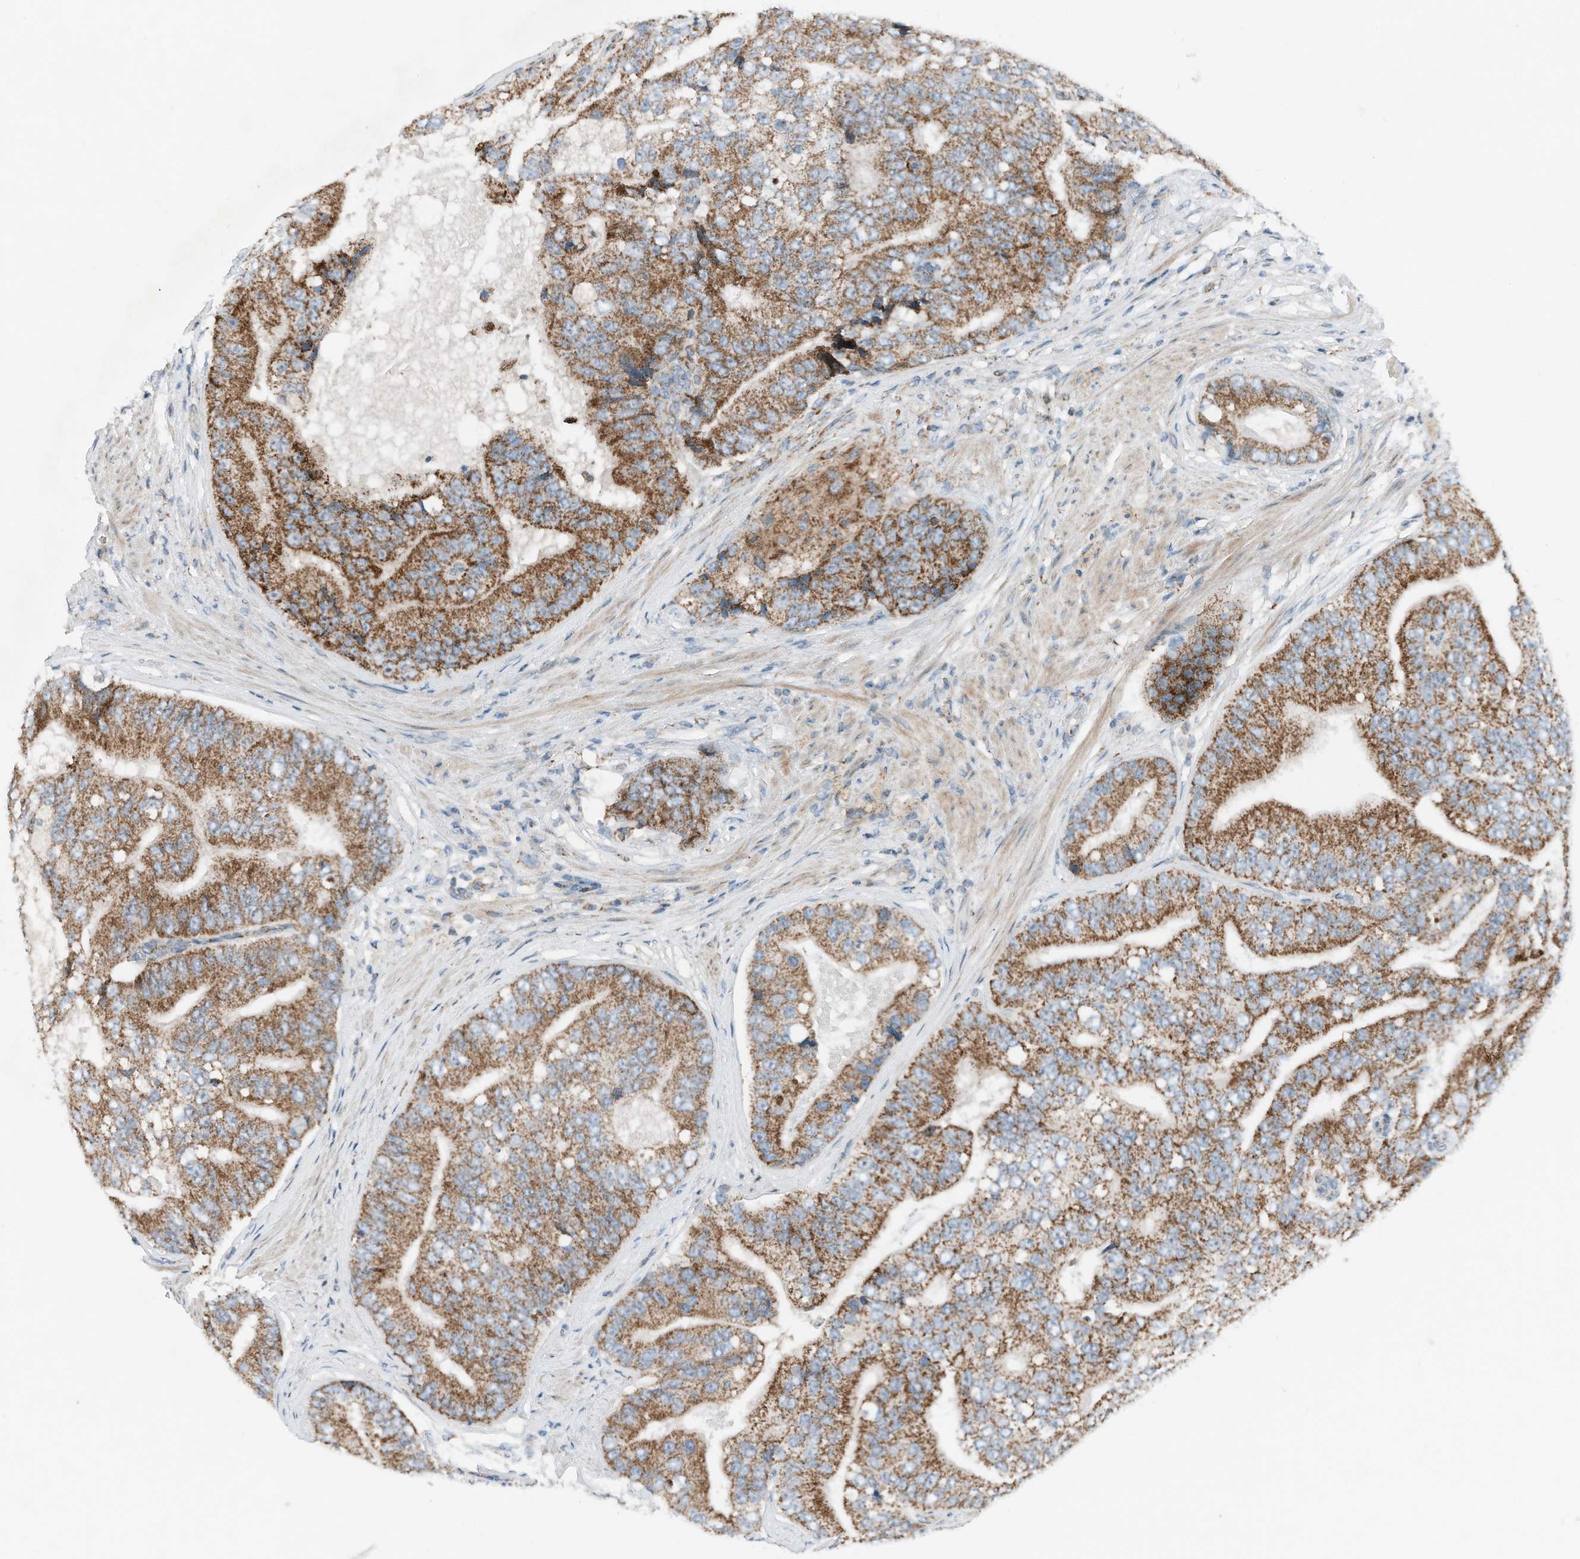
{"staining": {"intensity": "strong", "quantity": ">75%", "location": "cytoplasmic/membranous"}, "tissue": "prostate cancer", "cell_type": "Tumor cells", "image_type": "cancer", "snomed": [{"axis": "morphology", "description": "Adenocarcinoma, High grade"}, {"axis": "topography", "description": "Prostate"}], "caption": "The immunohistochemical stain shows strong cytoplasmic/membranous positivity in tumor cells of high-grade adenocarcinoma (prostate) tissue.", "gene": "RMND1", "patient": {"sex": "male", "age": 70}}